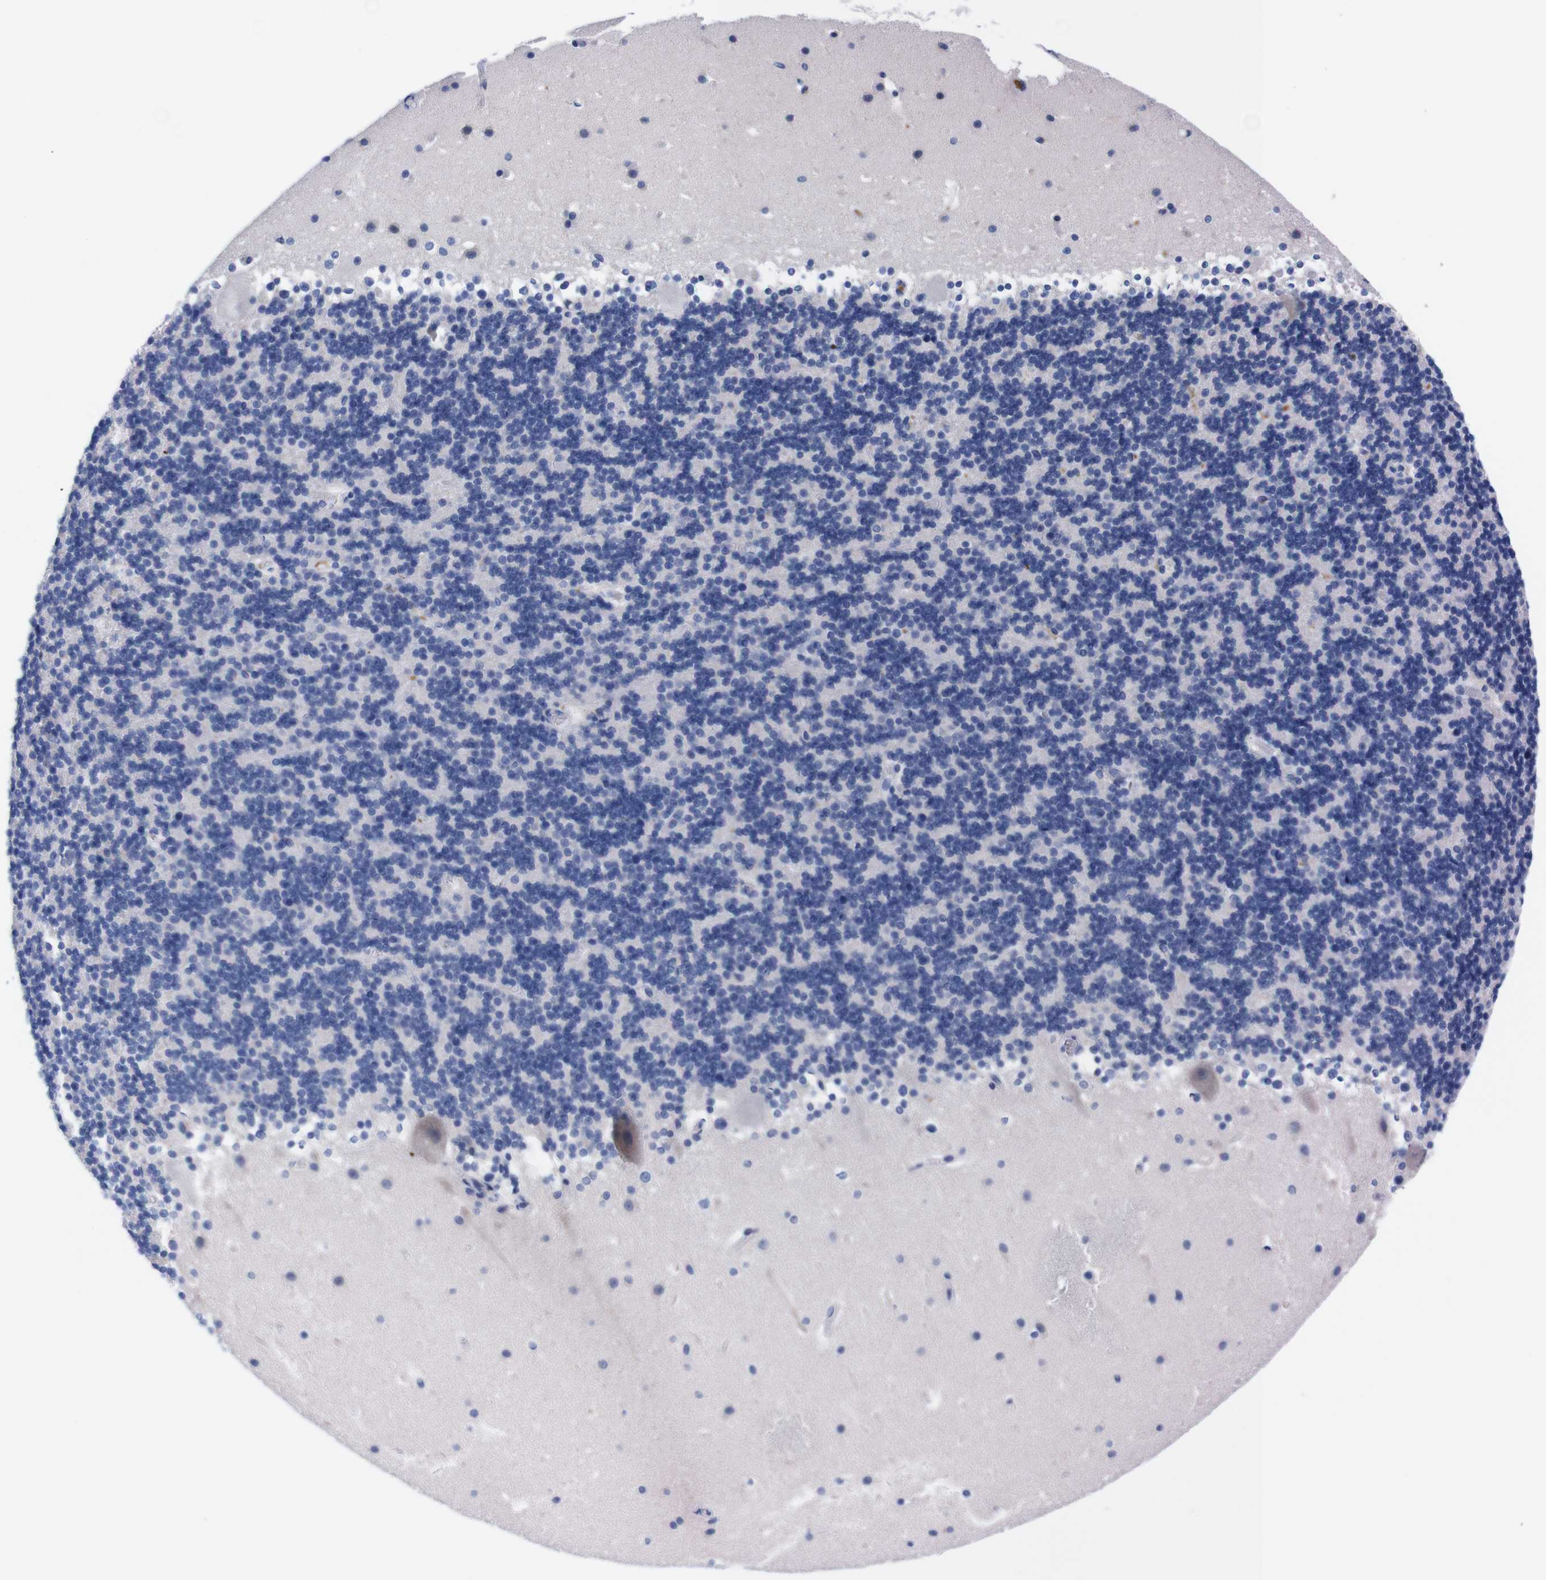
{"staining": {"intensity": "negative", "quantity": "none", "location": "none"}, "tissue": "cerebellum", "cell_type": "Cells in granular layer", "image_type": "normal", "snomed": [{"axis": "morphology", "description": "Normal tissue, NOS"}, {"axis": "topography", "description": "Cerebellum"}], "caption": "The photomicrograph reveals no staining of cells in granular layer in benign cerebellum. (Immunohistochemistry (ihc), brightfield microscopy, high magnification).", "gene": "FAM210A", "patient": {"sex": "male", "age": 45}}